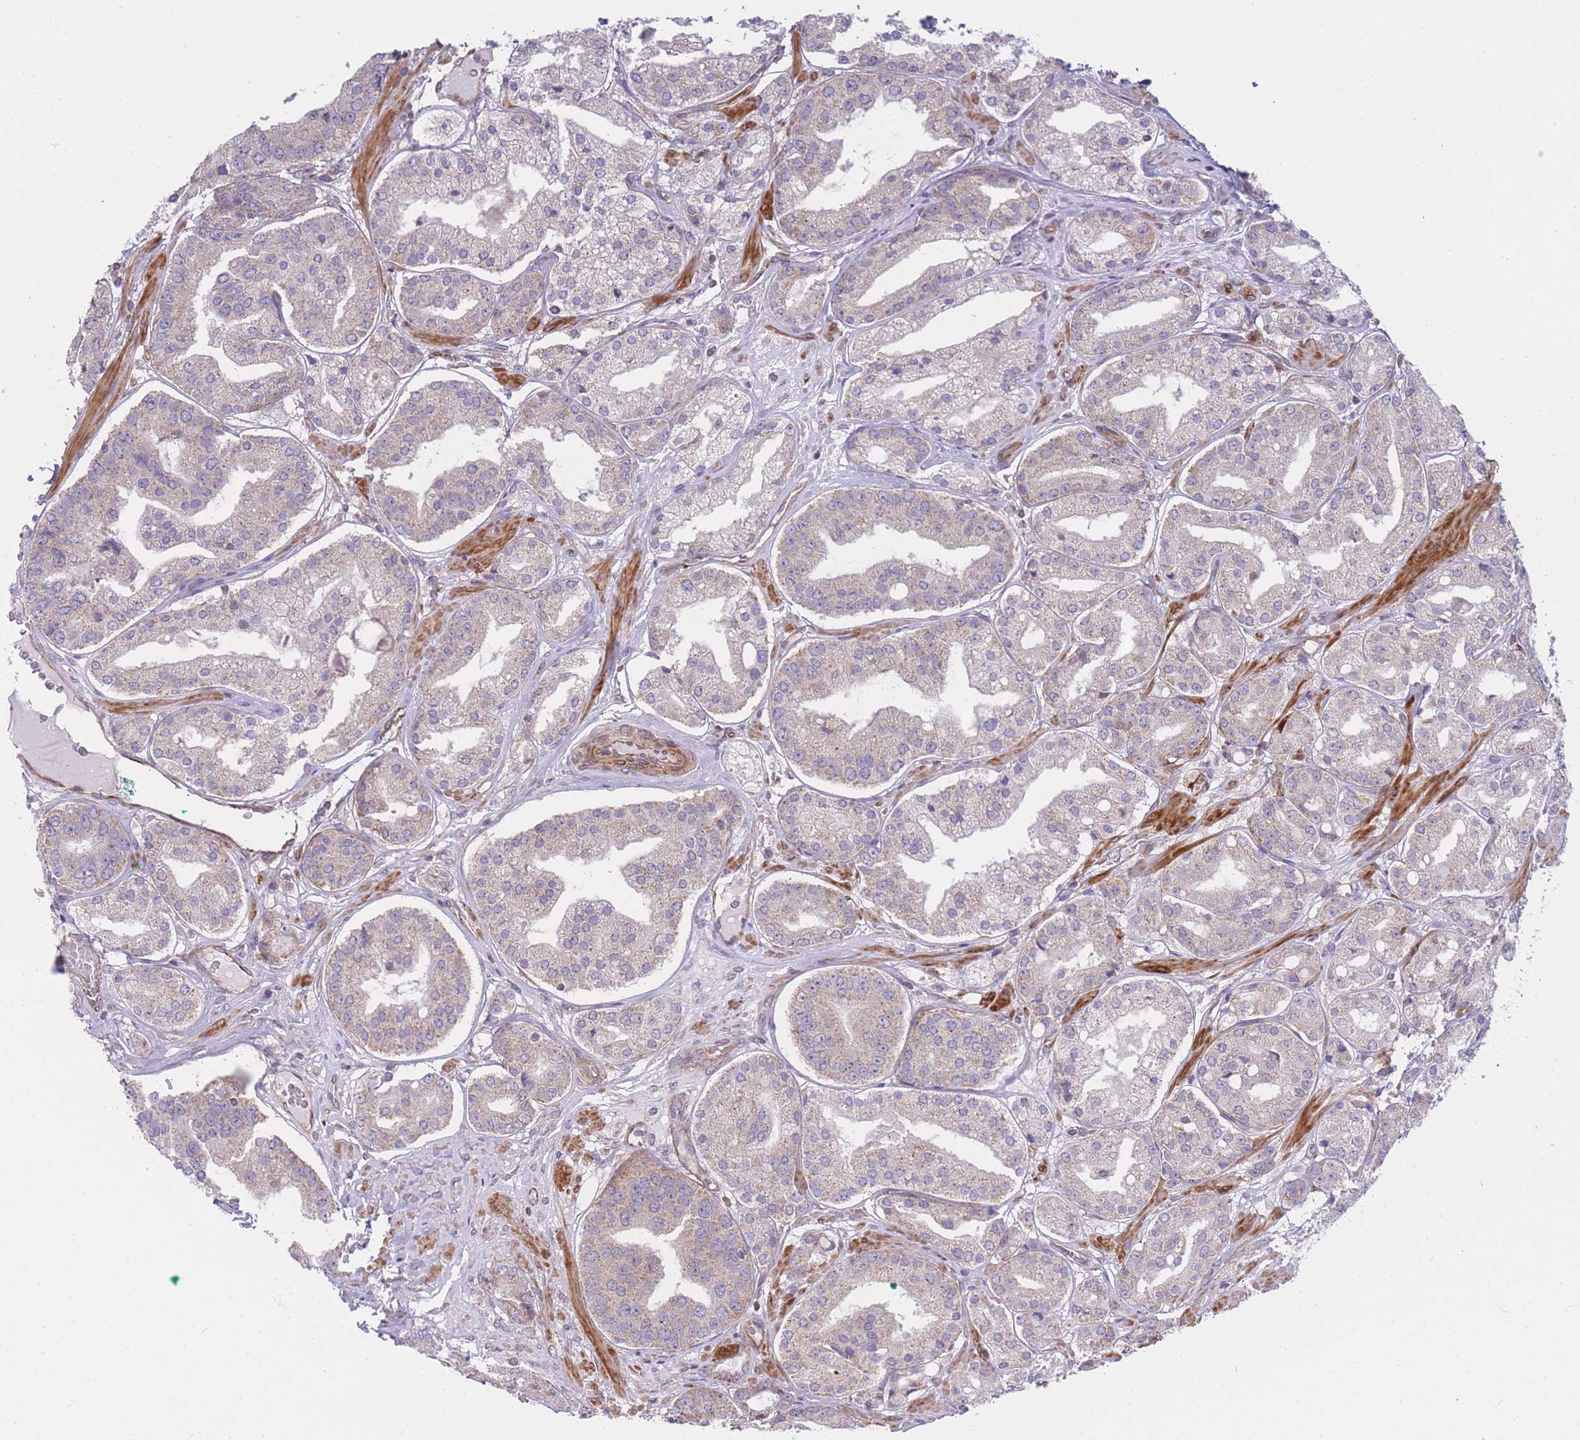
{"staining": {"intensity": "weak", "quantity": "25%-75%", "location": "cytoplasmic/membranous"}, "tissue": "prostate cancer", "cell_type": "Tumor cells", "image_type": "cancer", "snomed": [{"axis": "morphology", "description": "Adenocarcinoma, High grade"}, {"axis": "topography", "description": "Prostate"}], "caption": "Immunohistochemistry (DAB (3,3'-diaminobenzidine)) staining of high-grade adenocarcinoma (prostate) displays weak cytoplasmic/membranous protein staining in approximately 25%-75% of tumor cells.", "gene": "CTBP1", "patient": {"sex": "male", "age": 63}}